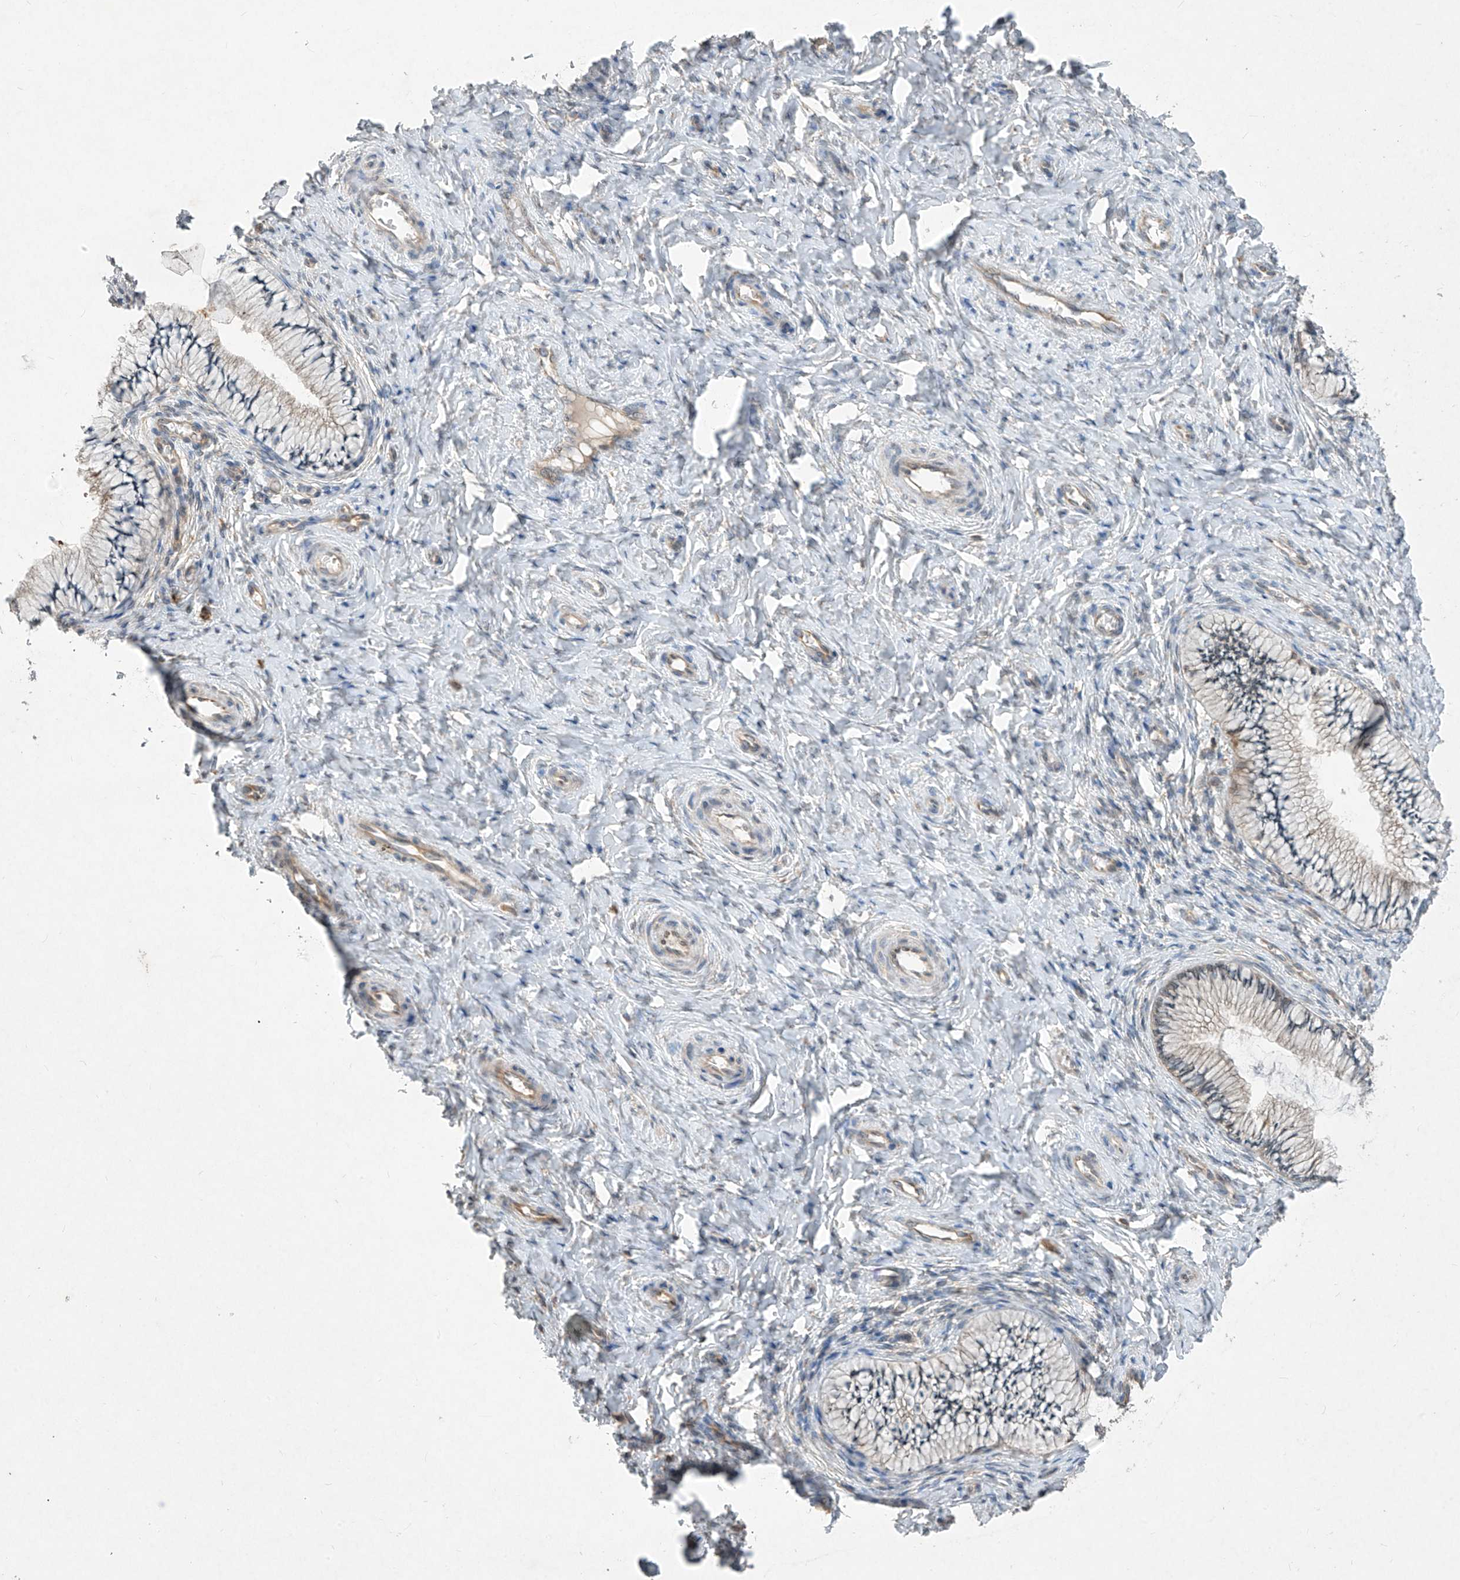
{"staining": {"intensity": "weak", "quantity": "25%-75%", "location": "cytoplasmic/membranous"}, "tissue": "cervix", "cell_type": "Glandular cells", "image_type": "normal", "snomed": [{"axis": "morphology", "description": "Normal tissue, NOS"}, {"axis": "topography", "description": "Cervix"}], "caption": "This histopathology image demonstrates immunohistochemistry (IHC) staining of benign cervix, with low weak cytoplasmic/membranous staining in about 25%-75% of glandular cells.", "gene": "RPL34", "patient": {"sex": "female", "age": 36}}